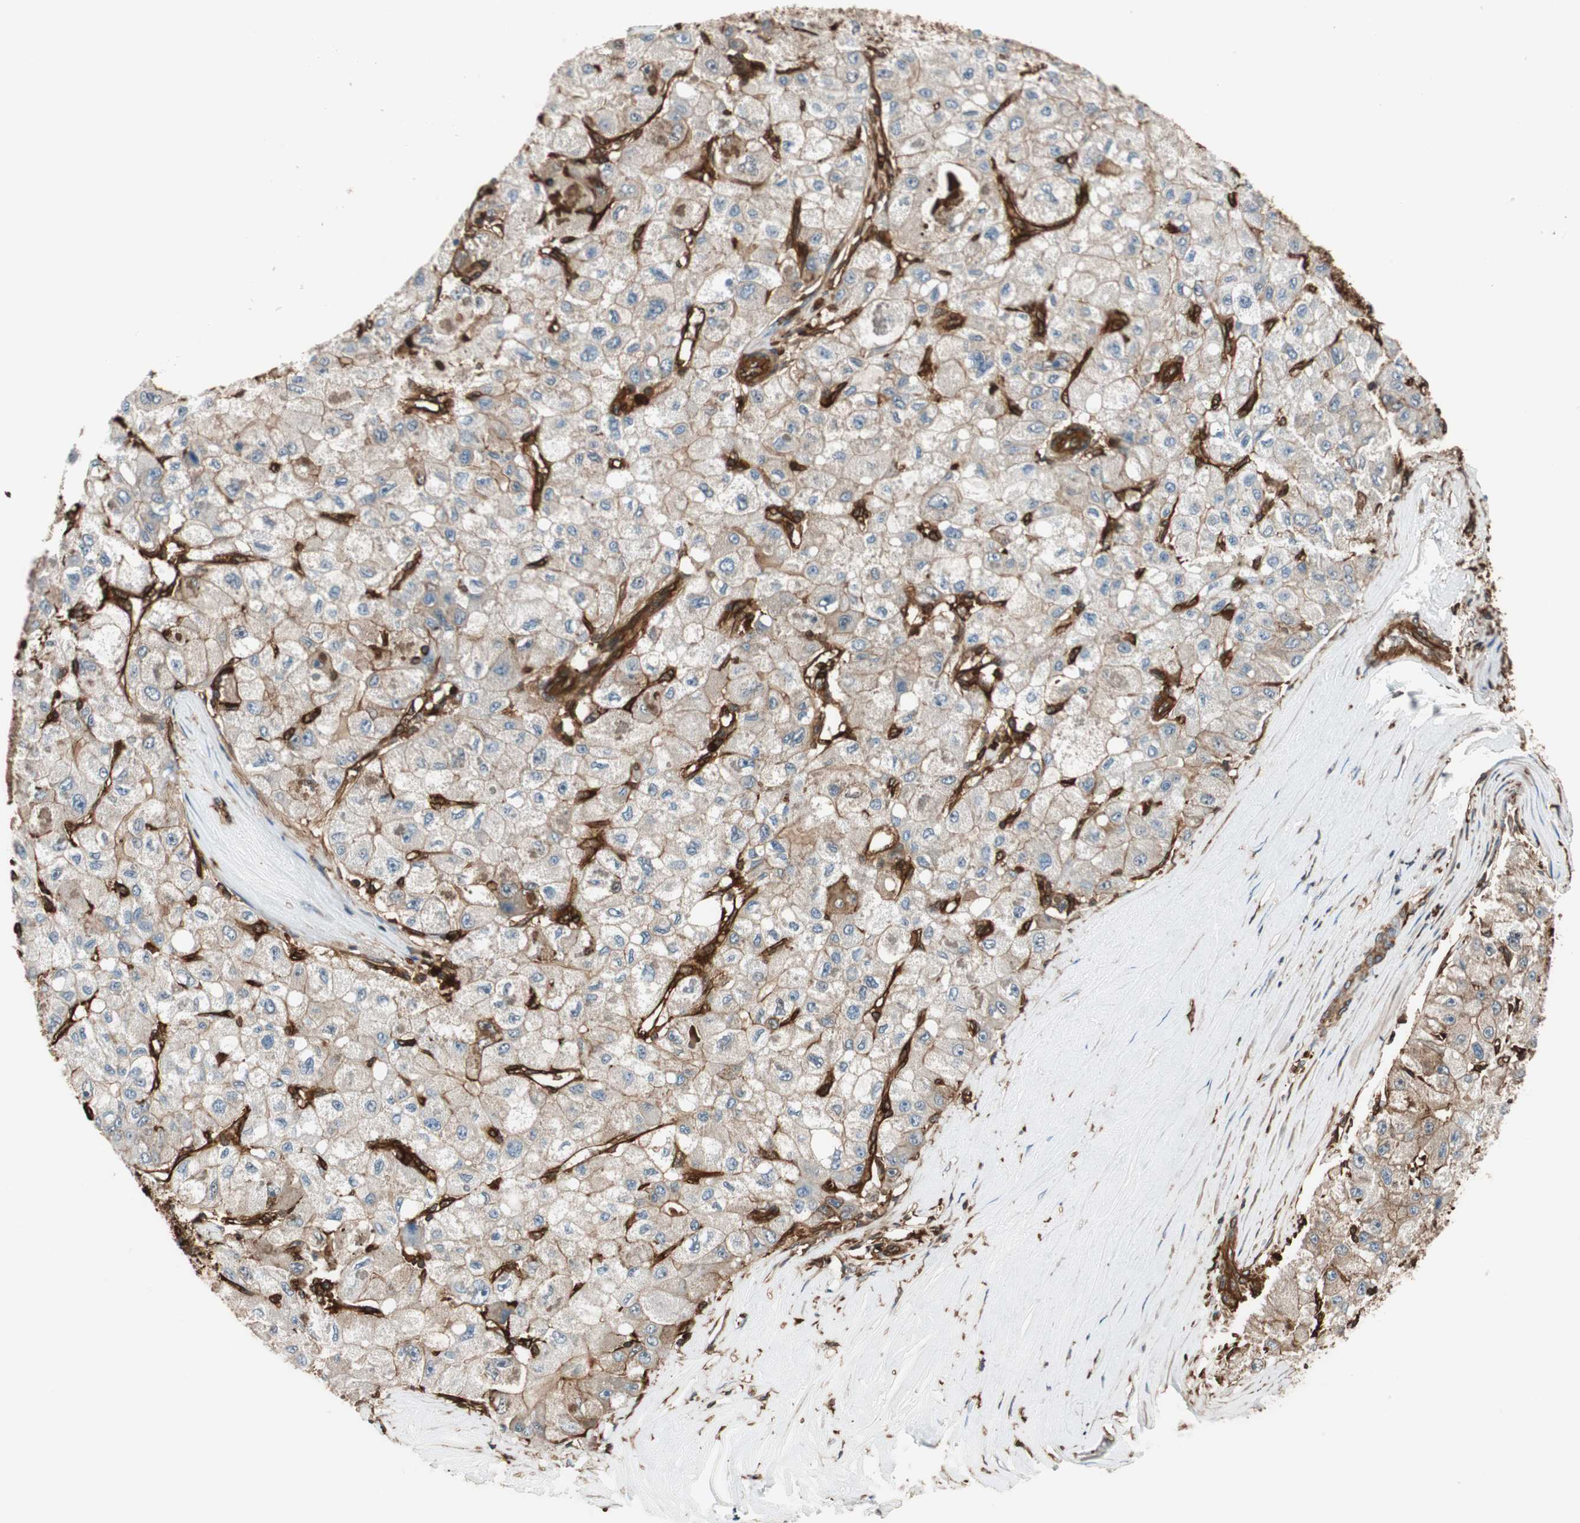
{"staining": {"intensity": "moderate", "quantity": ">75%", "location": "cytoplasmic/membranous"}, "tissue": "liver cancer", "cell_type": "Tumor cells", "image_type": "cancer", "snomed": [{"axis": "morphology", "description": "Carcinoma, Hepatocellular, NOS"}, {"axis": "topography", "description": "Liver"}], "caption": "Protein staining reveals moderate cytoplasmic/membranous staining in about >75% of tumor cells in liver cancer.", "gene": "VASP", "patient": {"sex": "male", "age": 80}}